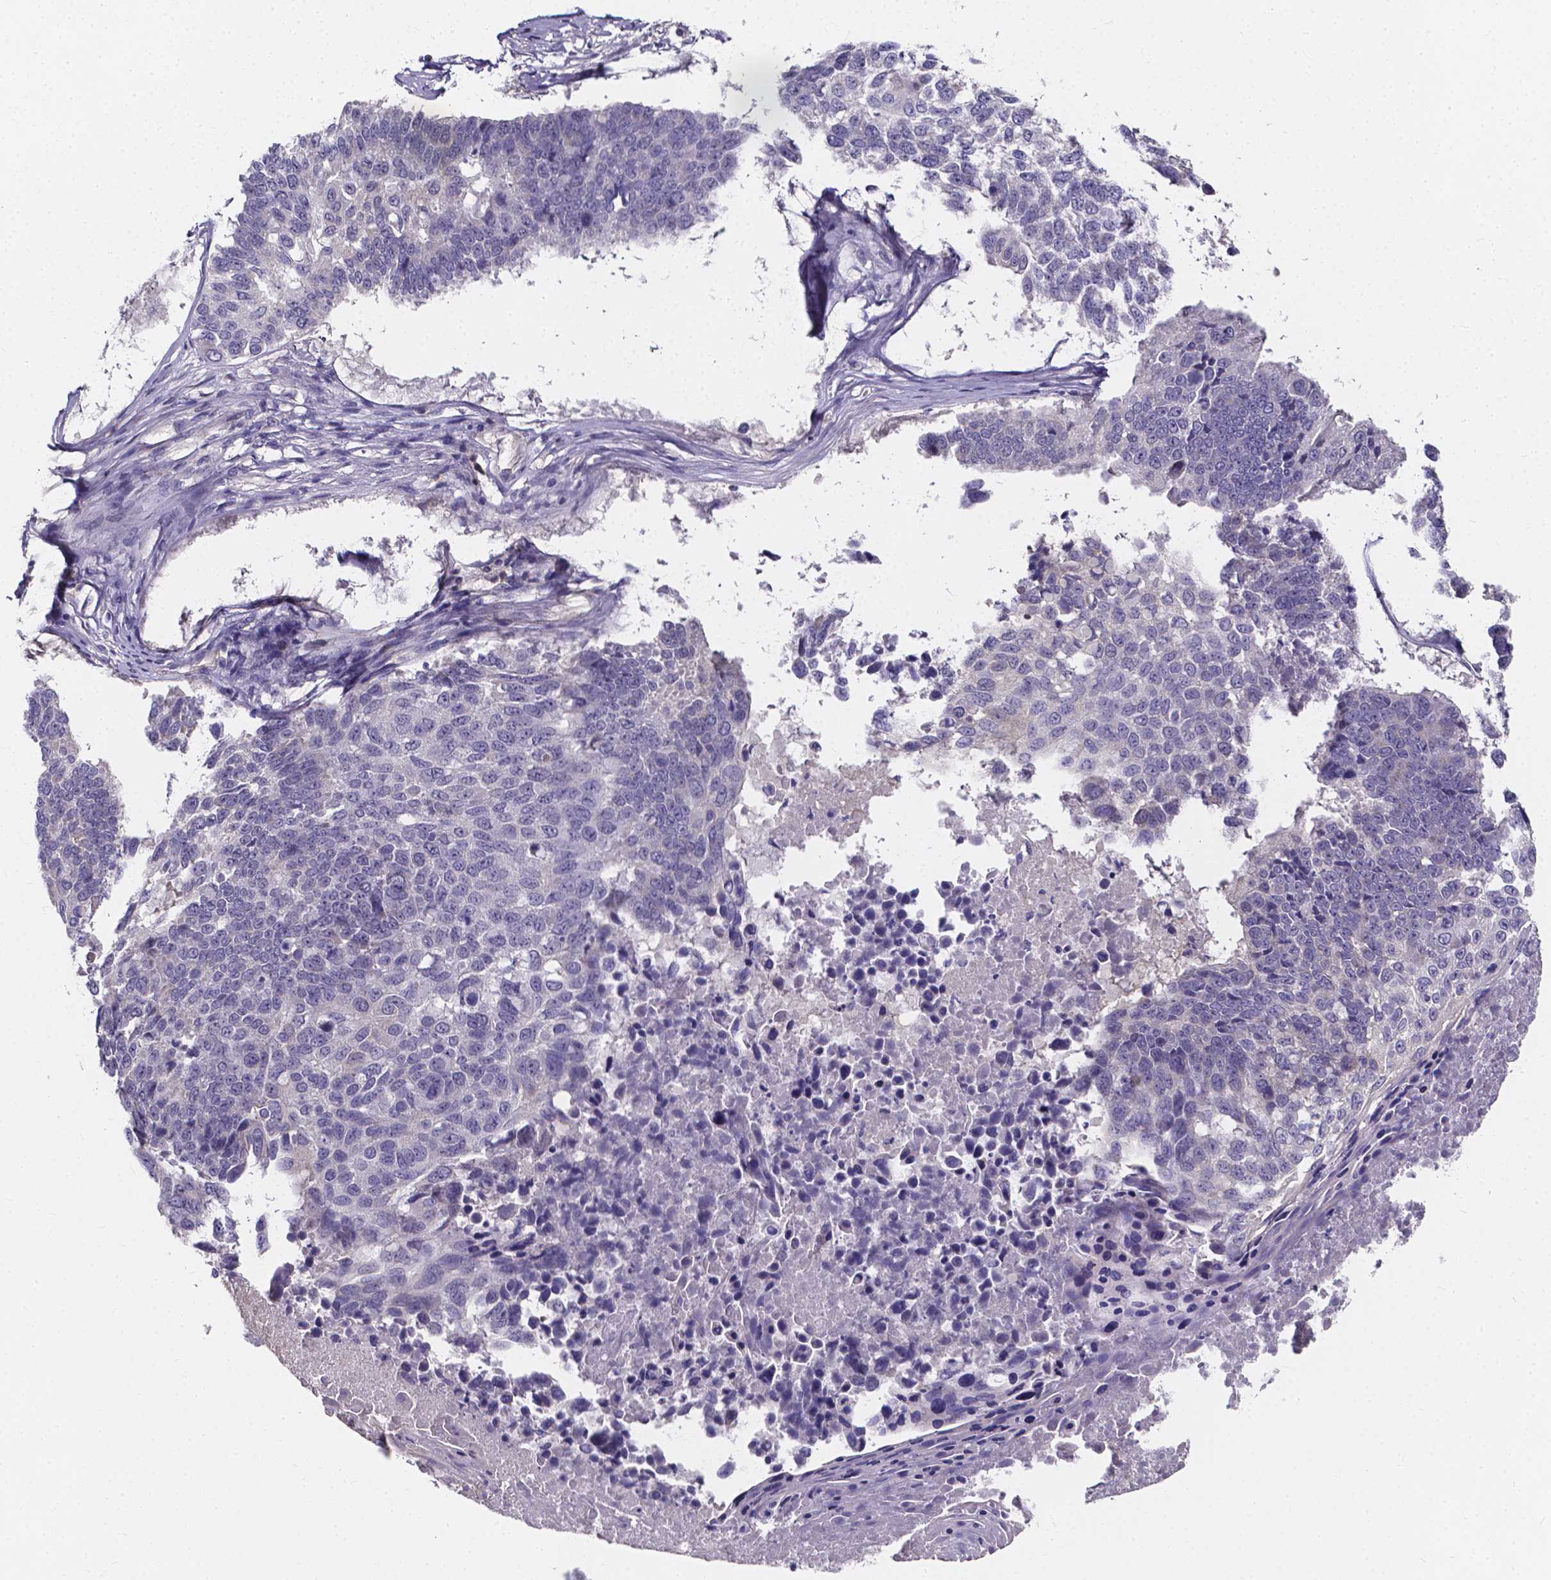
{"staining": {"intensity": "negative", "quantity": "none", "location": "none"}, "tissue": "lung cancer", "cell_type": "Tumor cells", "image_type": "cancer", "snomed": [{"axis": "morphology", "description": "Squamous cell carcinoma, NOS"}, {"axis": "topography", "description": "Lung"}], "caption": "IHC micrograph of human squamous cell carcinoma (lung) stained for a protein (brown), which shows no positivity in tumor cells.", "gene": "THEMIS", "patient": {"sex": "male", "age": 73}}